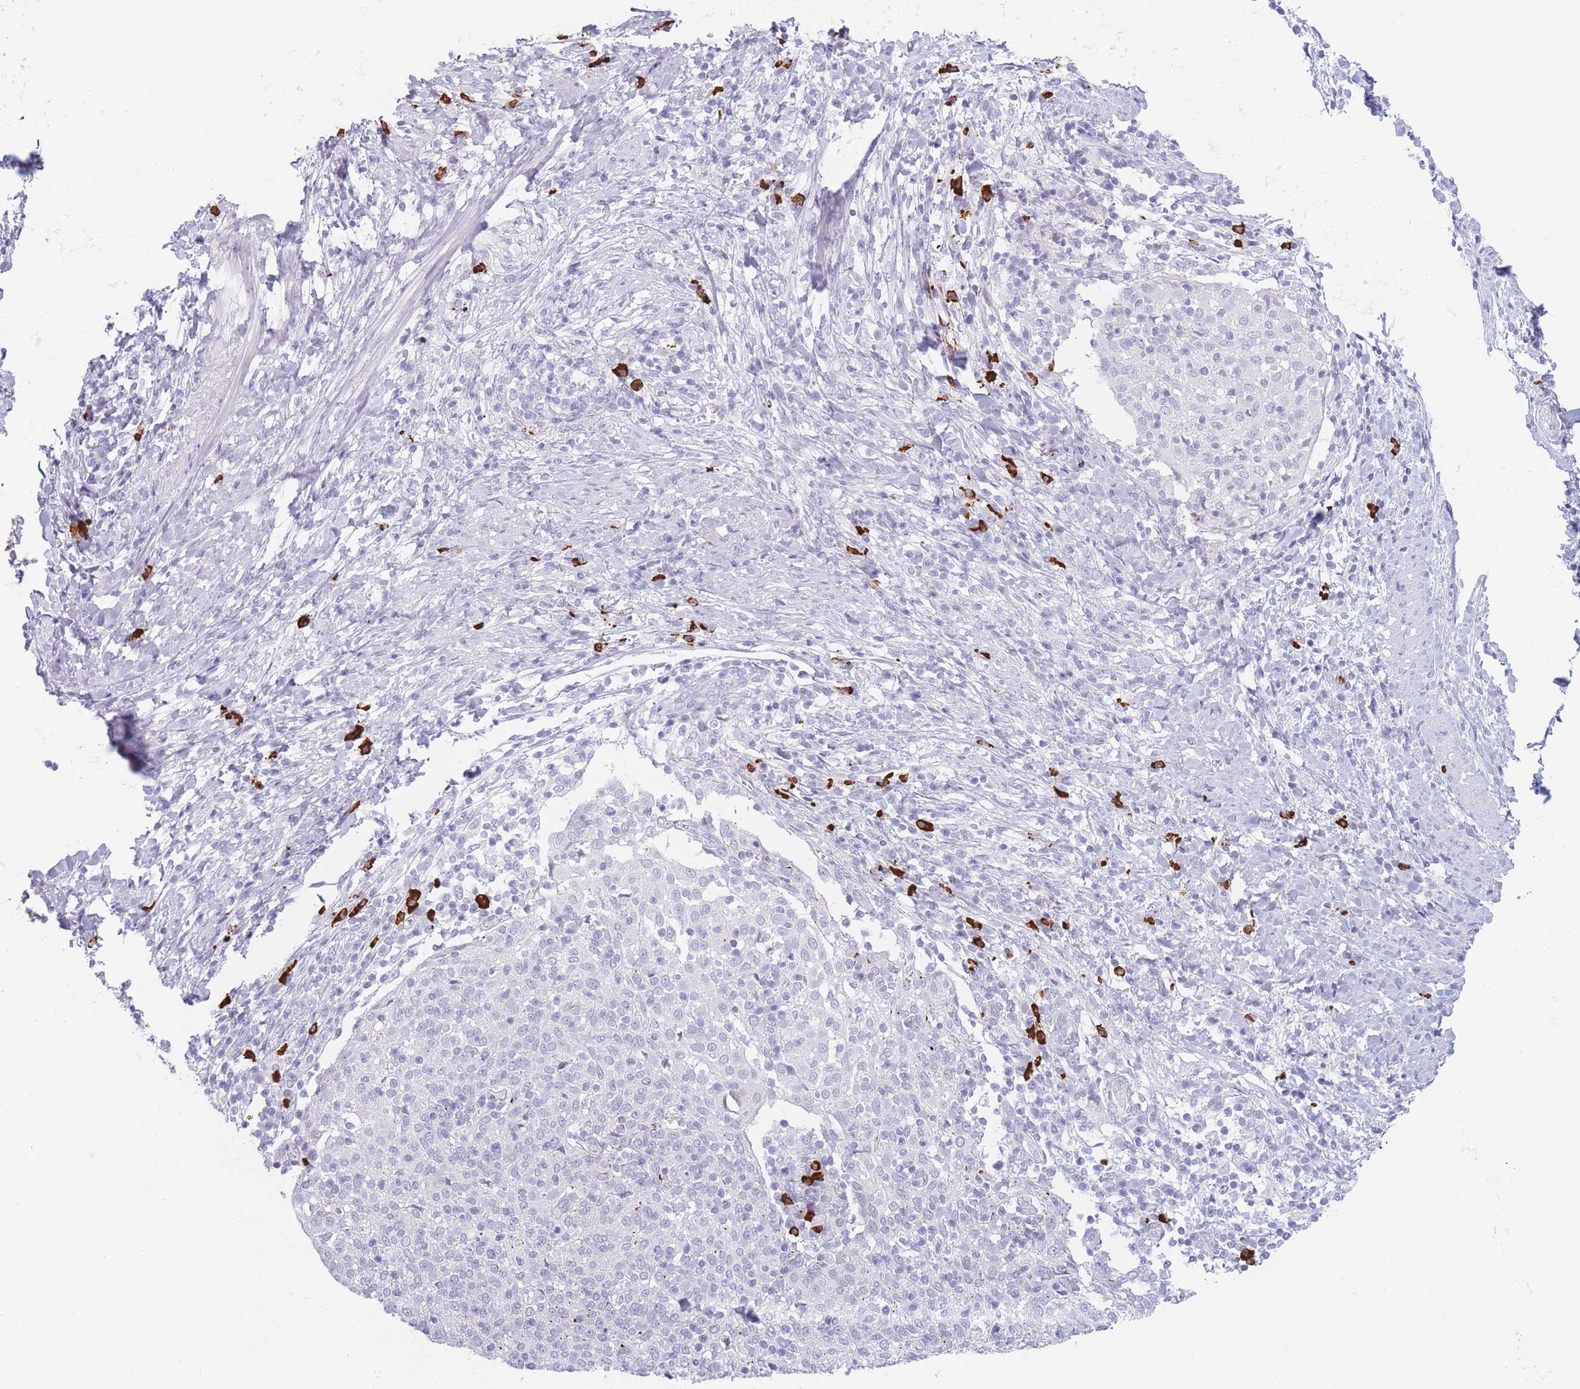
{"staining": {"intensity": "negative", "quantity": "none", "location": "none"}, "tissue": "cervical cancer", "cell_type": "Tumor cells", "image_type": "cancer", "snomed": [{"axis": "morphology", "description": "Squamous cell carcinoma, NOS"}, {"axis": "topography", "description": "Cervix"}], "caption": "Micrograph shows no significant protein positivity in tumor cells of cervical squamous cell carcinoma. (DAB (3,3'-diaminobenzidine) immunohistochemistry with hematoxylin counter stain).", "gene": "PLEKHG2", "patient": {"sex": "female", "age": 52}}